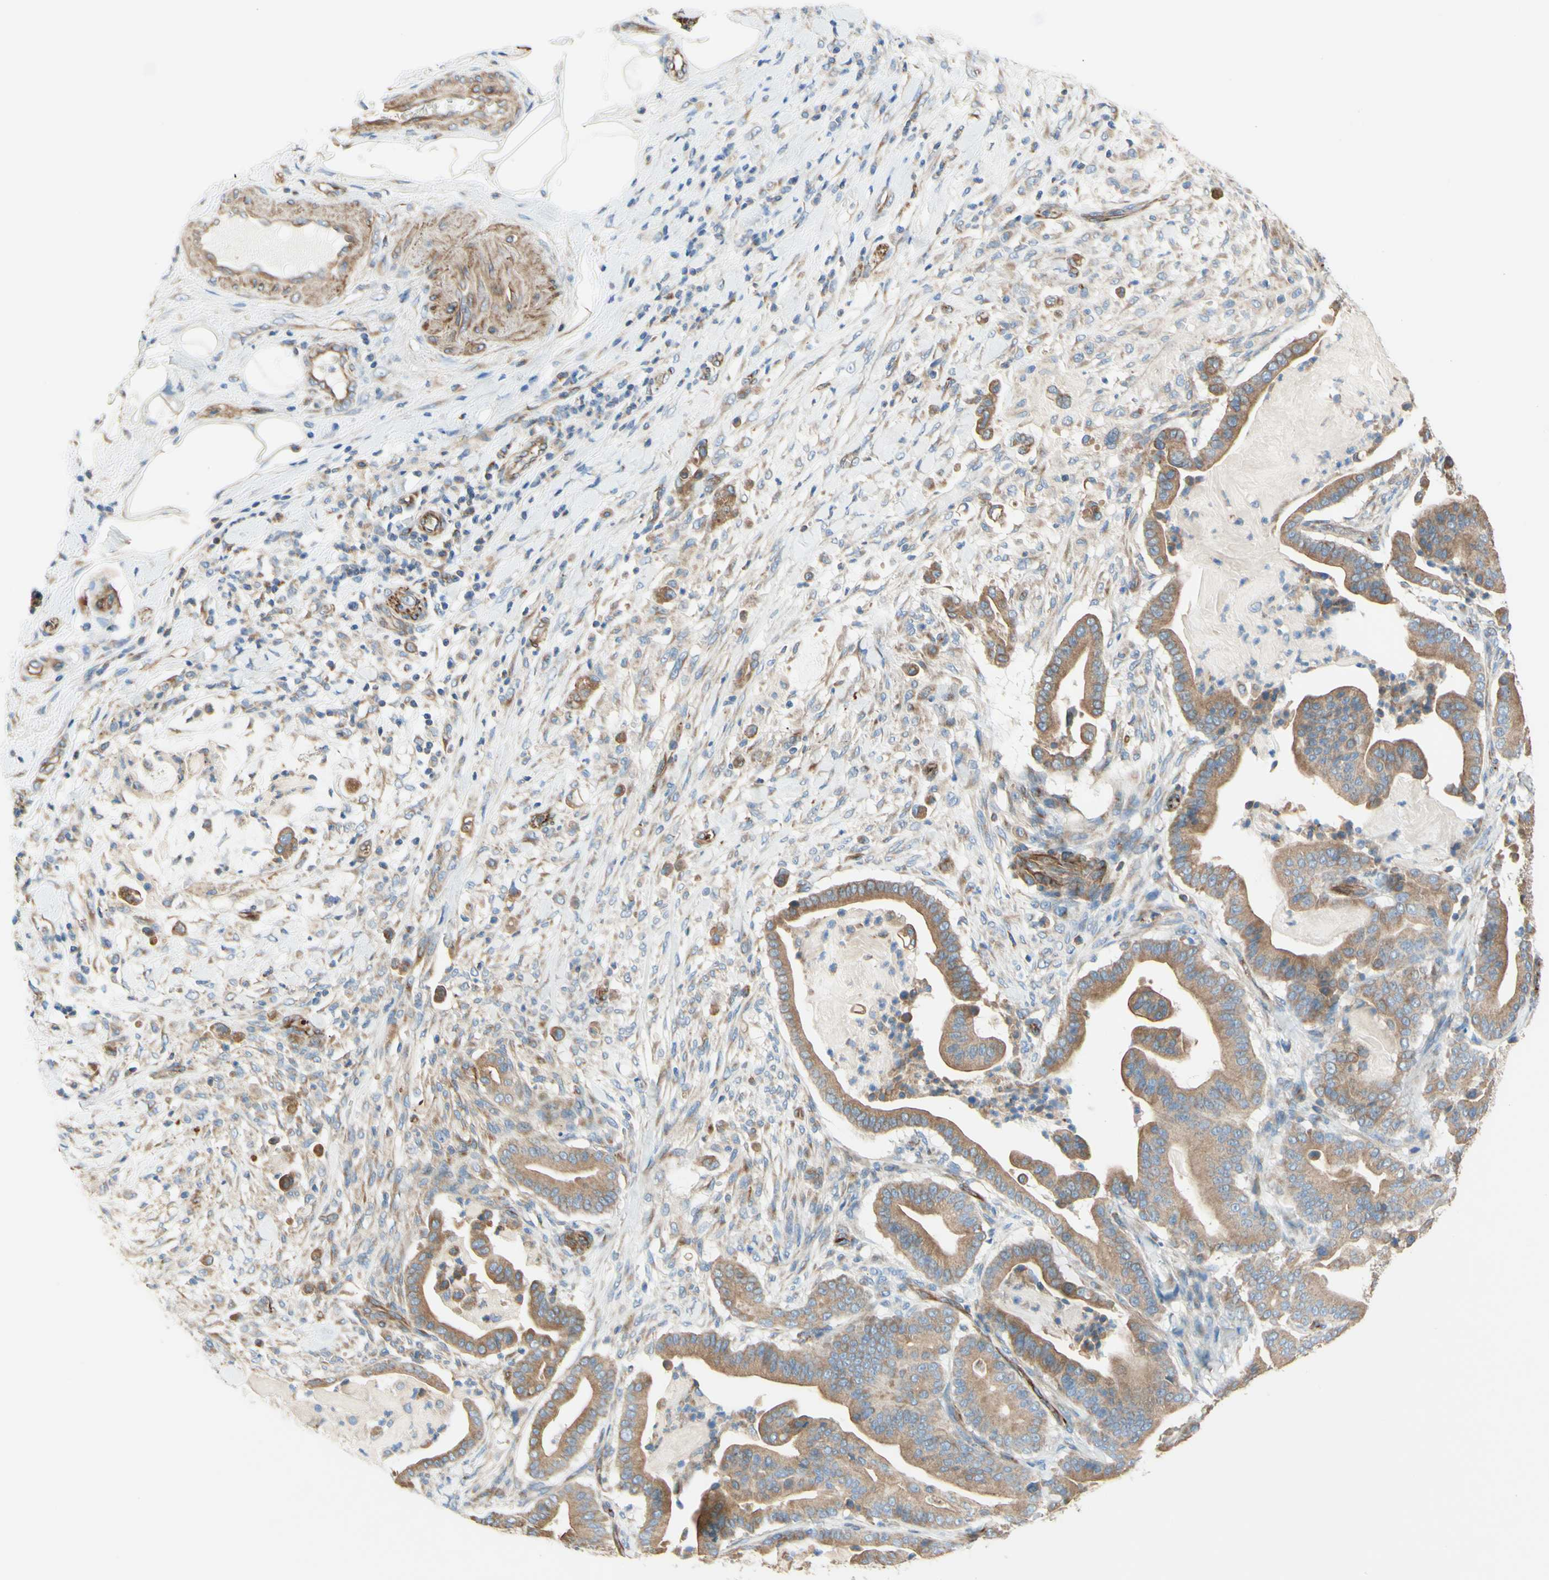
{"staining": {"intensity": "weak", "quantity": ">75%", "location": "cytoplasmic/membranous"}, "tissue": "pancreatic cancer", "cell_type": "Tumor cells", "image_type": "cancer", "snomed": [{"axis": "morphology", "description": "Adenocarcinoma, NOS"}, {"axis": "topography", "description": "Pancreas"}], "caption": "A high-resolution histopathology image shows immunohistochemistry (IHC) staining of pancreatic cancer (adenocarcinoma), which shows weak cytoplasmic/membranous expression in about >75% of tumor cells.", "gene": "ENDOD1", "patient": {"sex": "male", "age": 63}}